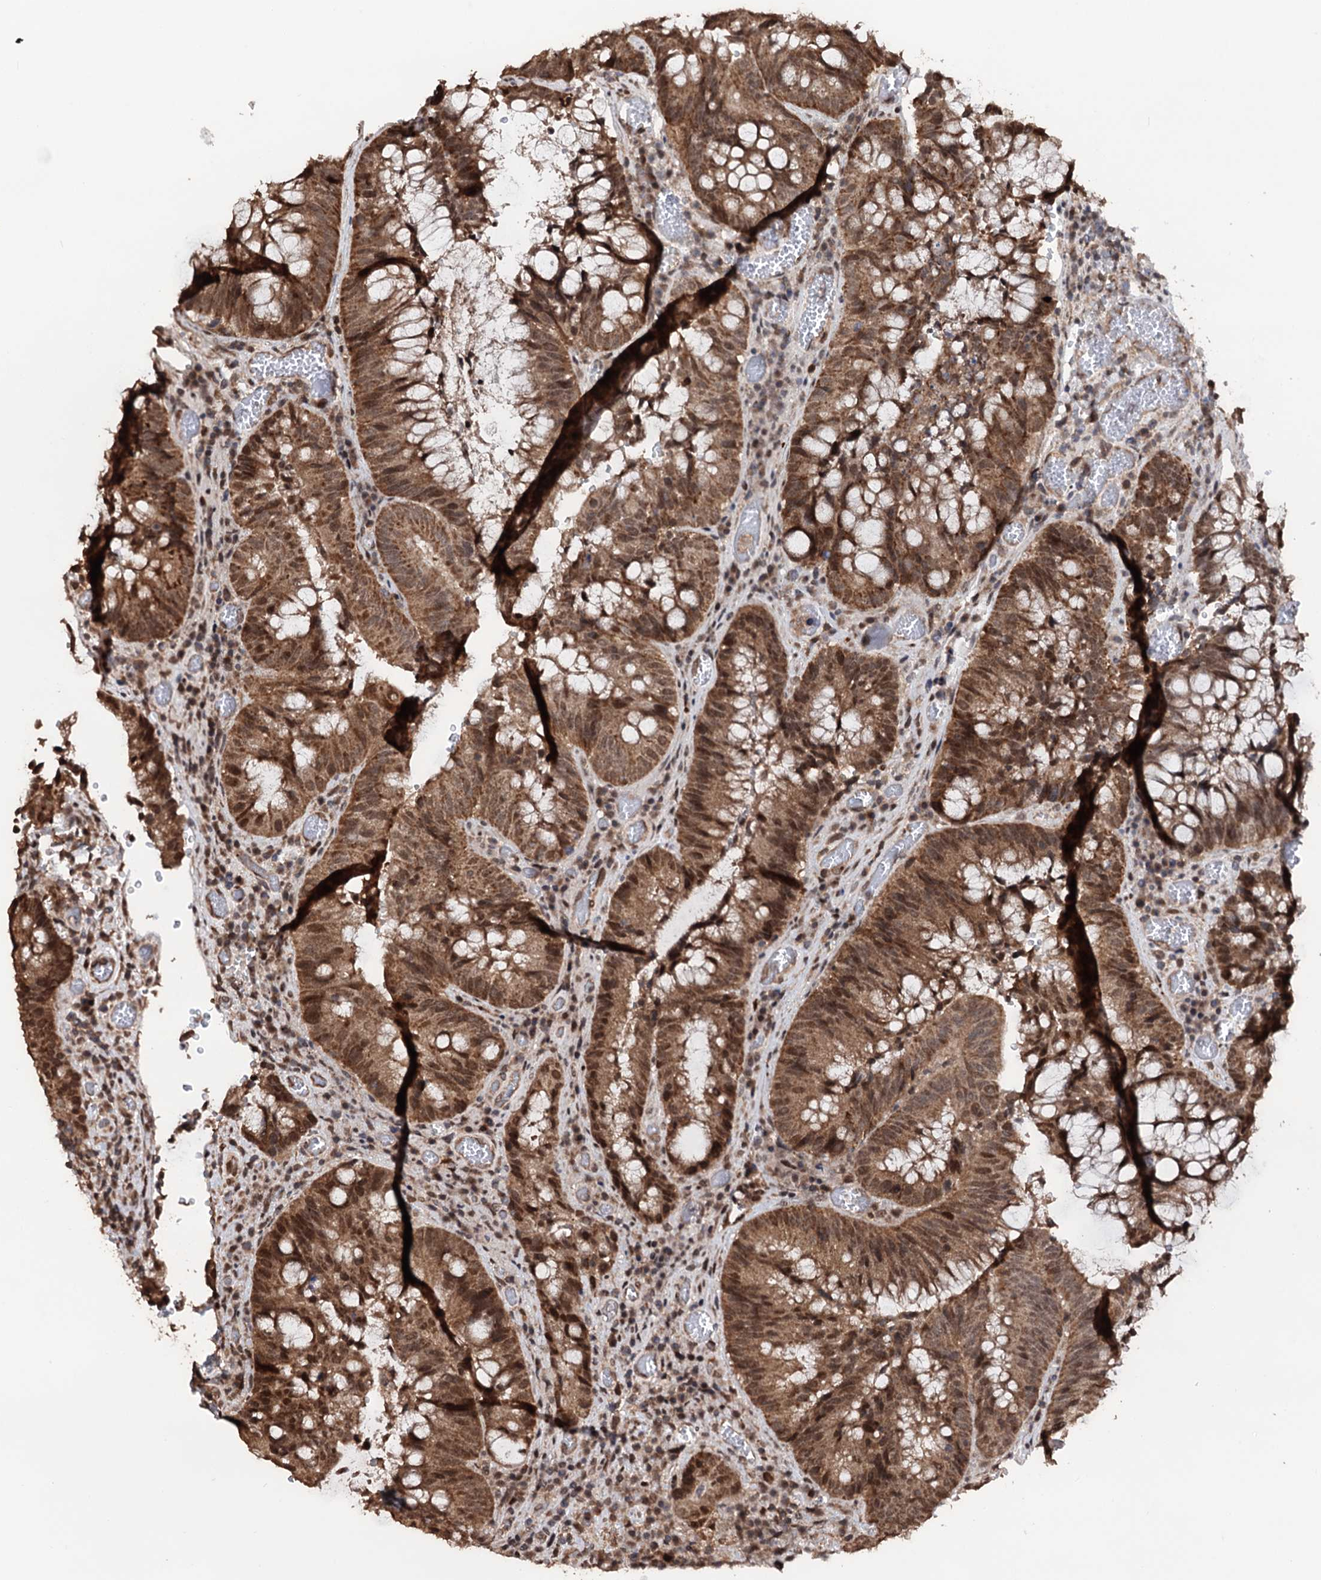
{"staining": {"intensity": "moderate", "quantity": ">75%", "location": "cytoplasmic/membranous,nuclear"}, "tissue": "colorectal cancer", "cell_type": "Tumor cells", "image_type": "cancer", "snomed": [{"axis": "morphology", "description": "Adenocarcinoma, NOS"}, {"axis": "topography", "description": "Rectum"}], "caption": "This is an image of IHC staining of adenocarcinoma (colorectal), which shows moderate positivity in the cytoplasmic/membranous and nuclear of tumor cells.", "gene": "KLF5", "patient": {"sex": "male", "age": 69}}